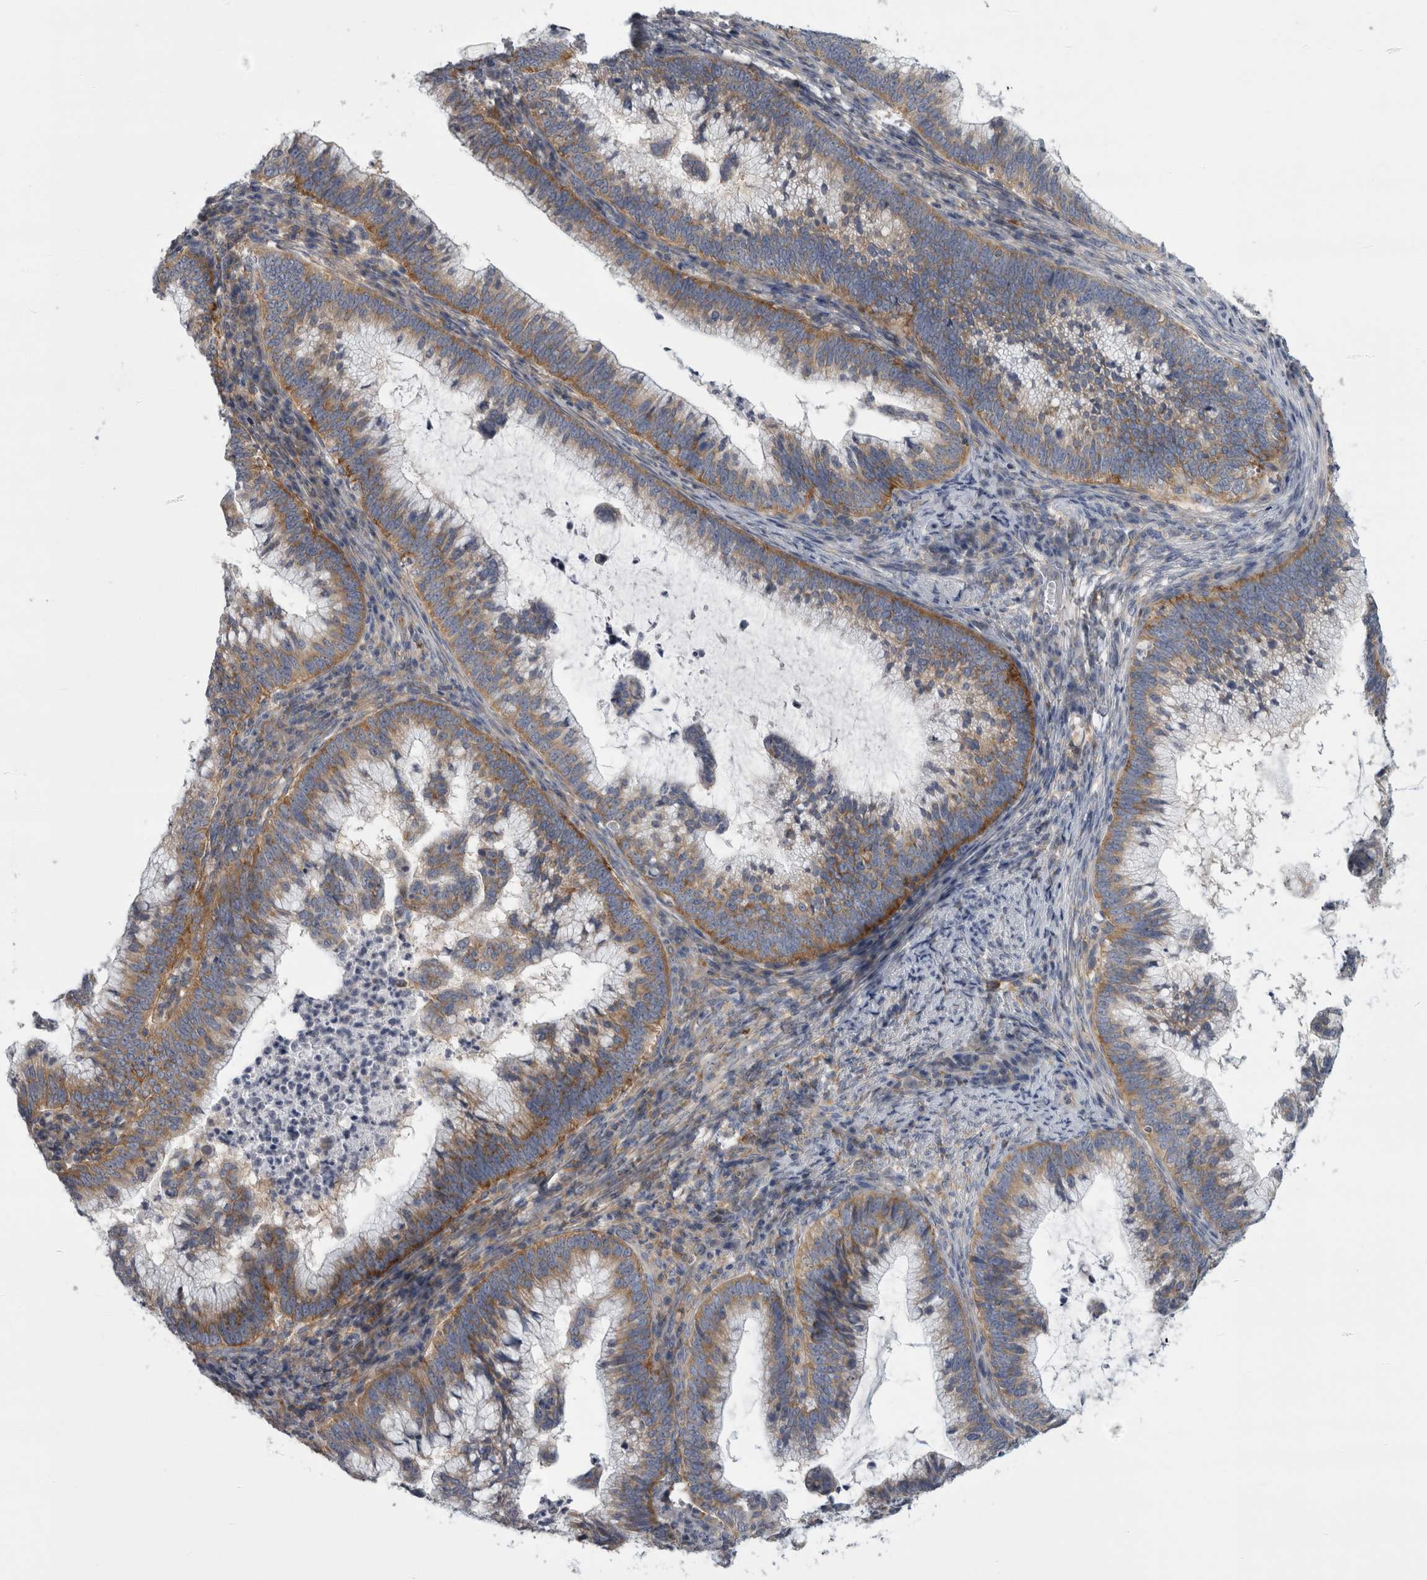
{"staining": {"intensity": "moderate", "quantity": ">75%", "location": "cytoplasmic/membranous"}, "tissue": "cervical cancer", "cell_type": "Tumor cells", "image_type": "cancer", "snomed": [{"axis": "morphology", "description": "Adenocarcinoma, NOS"}, {"axis": "topography", "description": "Cervix"}], "caption": "Immunohistochemical staining of human cervical cancer demonstrates moderate cytoplasmic/membranous protein expression in about >75% of tumor cells.", "gene": "PRRC2C", "patient": {"sex": "female", "age": 36}}